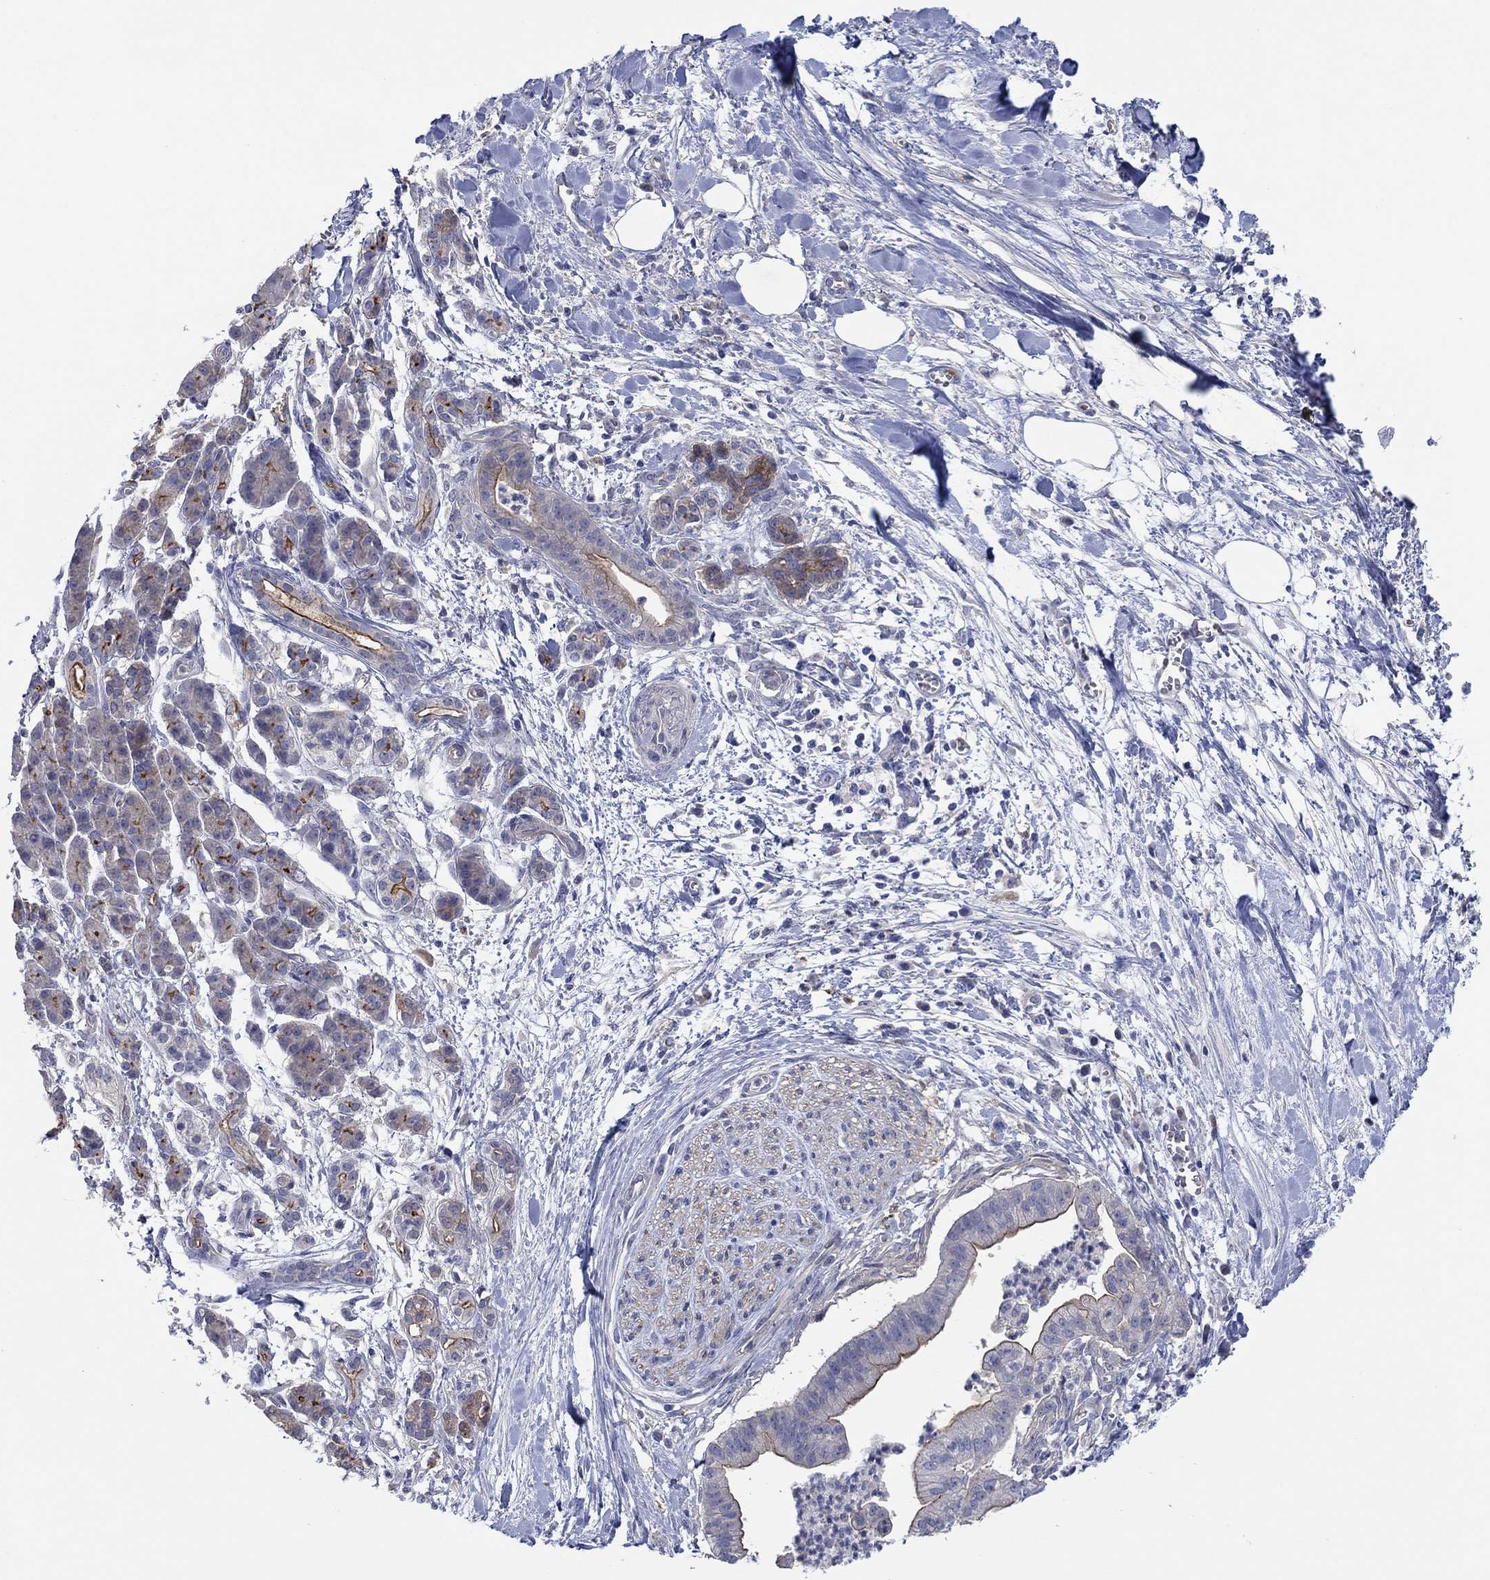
{"staining": {"intensity": "strong", "quantity": "<25%", "location": "cytoplasmic/membranous"}, "tissue": "pancreatic cancer", "cell_type": "Tumor cells", "image_type": "cancer", "snomed": [{"axis": "morphology", "description": "Normal tissue, NOS"}, {"axis": "morphology", "description": "Adenocarcinoma, NOS"}, {"axis": "topography", "description": "Lymph node"}, {"axis": "topography", "description": "Pancreas"}], "caption": "High-power microscopy captured an immunohistochemistry (IHC) micrograph of pancreatic cancer, revealing strong cytoplasmic/membranous expression in approximately <25% of tumor cells.", "gene": "TPRN", "patient": {"sex": "female", "age": 58}}